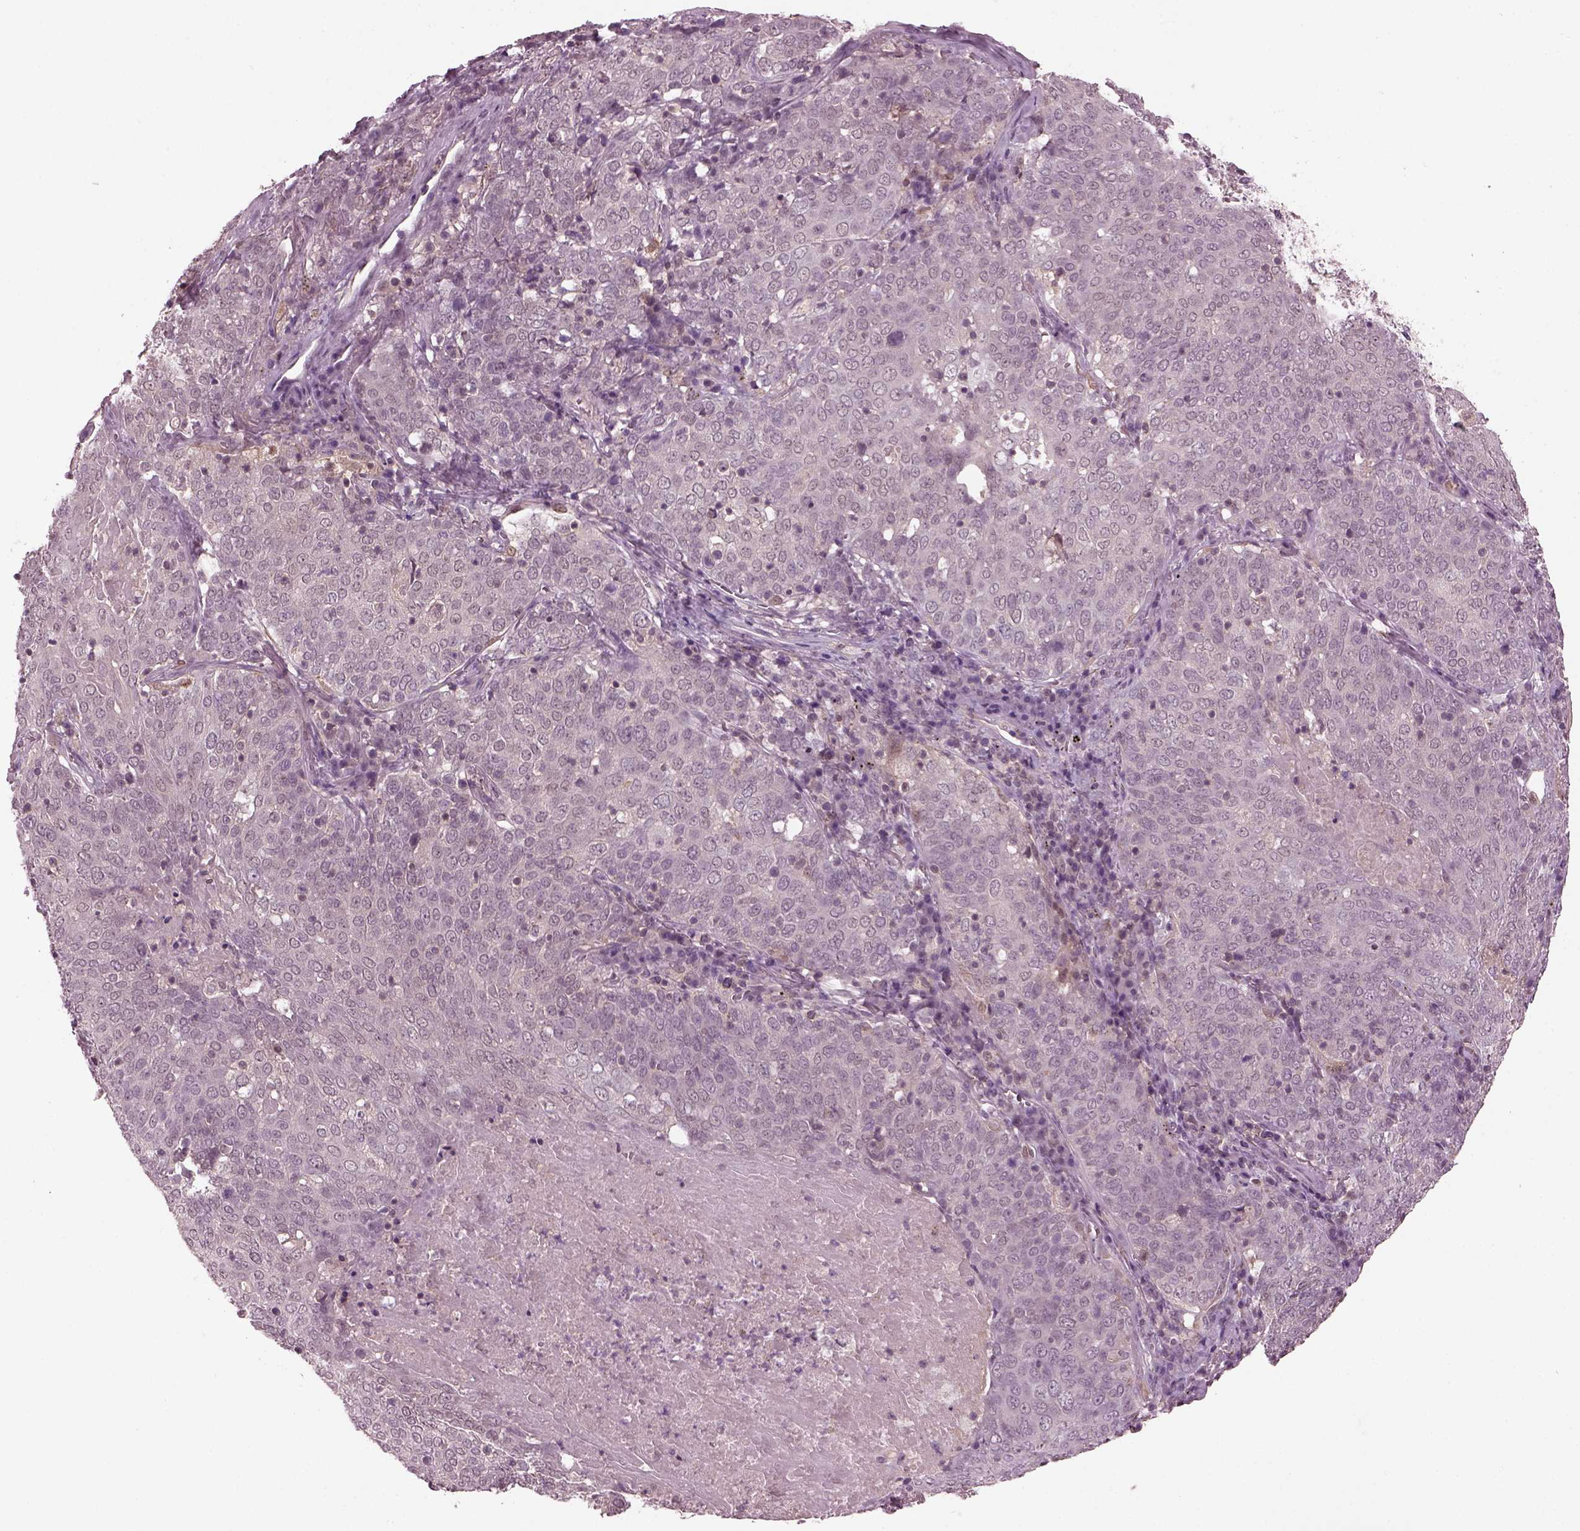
{"staining": {"intensity": "negative", "quantity": "none", "location": "none"}, "tissue": "lung cancer", "cell_type": "Tumor cells", "image_type": "cancer", "snomed": [{"axis": "morphology", "description": "Squamous cell carcinoma, NOS"}, {"axis": "topography", "description": "Lung"}], "caption": "This histopathology image is of lung cancer (squamous cell carcinoma) stained with immunohistochemistry (IHC) to label a protein in brown with the nuclei are counter-stained blue. There is no positivity in tumor cells. (DAB immunohistochemistry (IHC) visualized using brightfield microscopy, high magnification).", "gene": "SRI", "patient": {"sex": "male", "age": 82}}